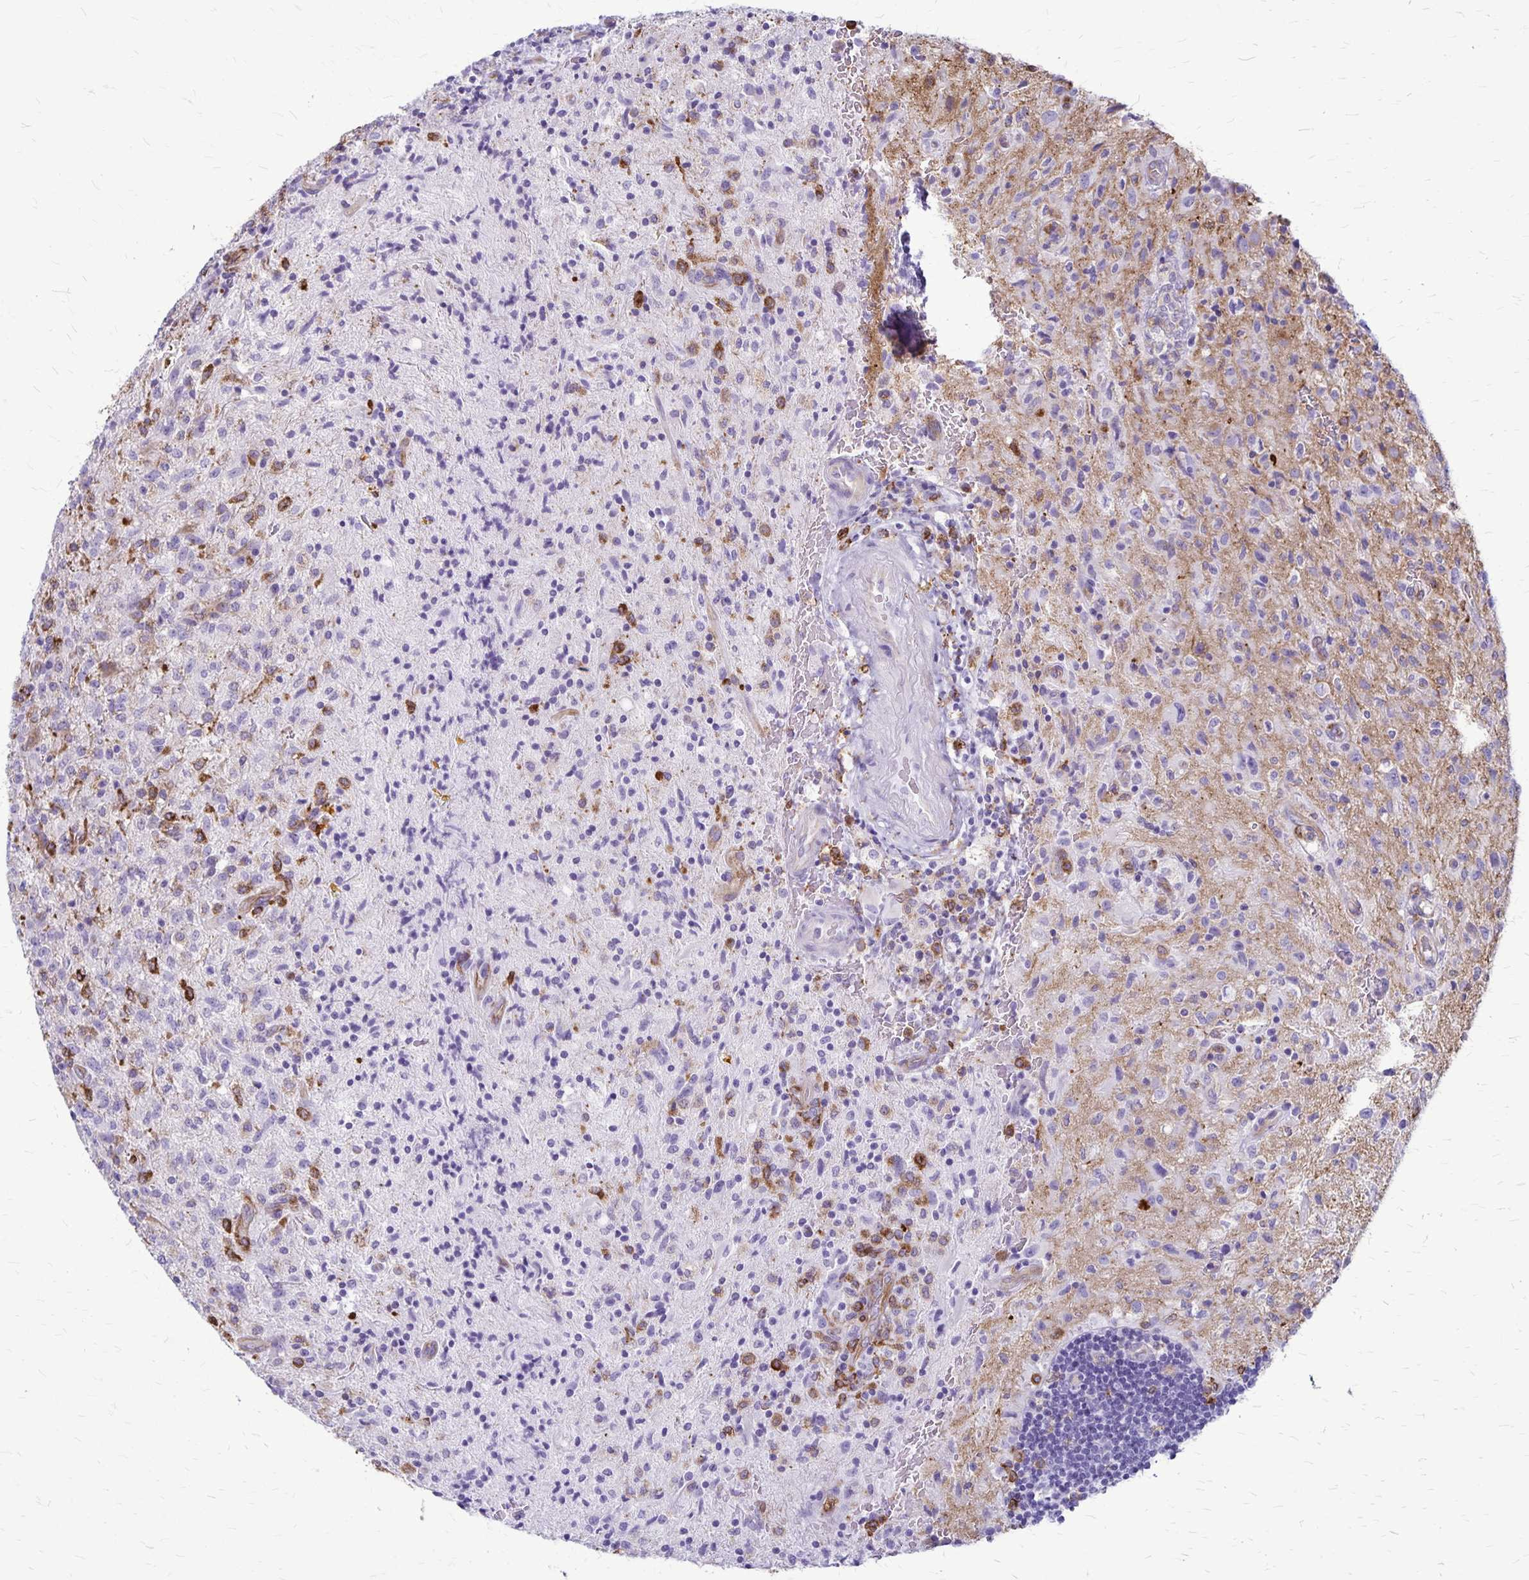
{"staining": {"intensity": "negative", "quantity": "none", "location": "none"}, "tissue": "glioma", "cell_type": "Tumor cells", "image_type": "cancer", "snomed": [{"axis": "morphology", "description": "Glioma, malignant, High grade"}, {"axis": "topography", "description": "Brain"}], "caption": "This is an immunohistochemistry image of malignant high-grade glioma. There is no expression in tumor cells.", "gene": "RTN1", "patient": {"sex": "male", "age": 68}}